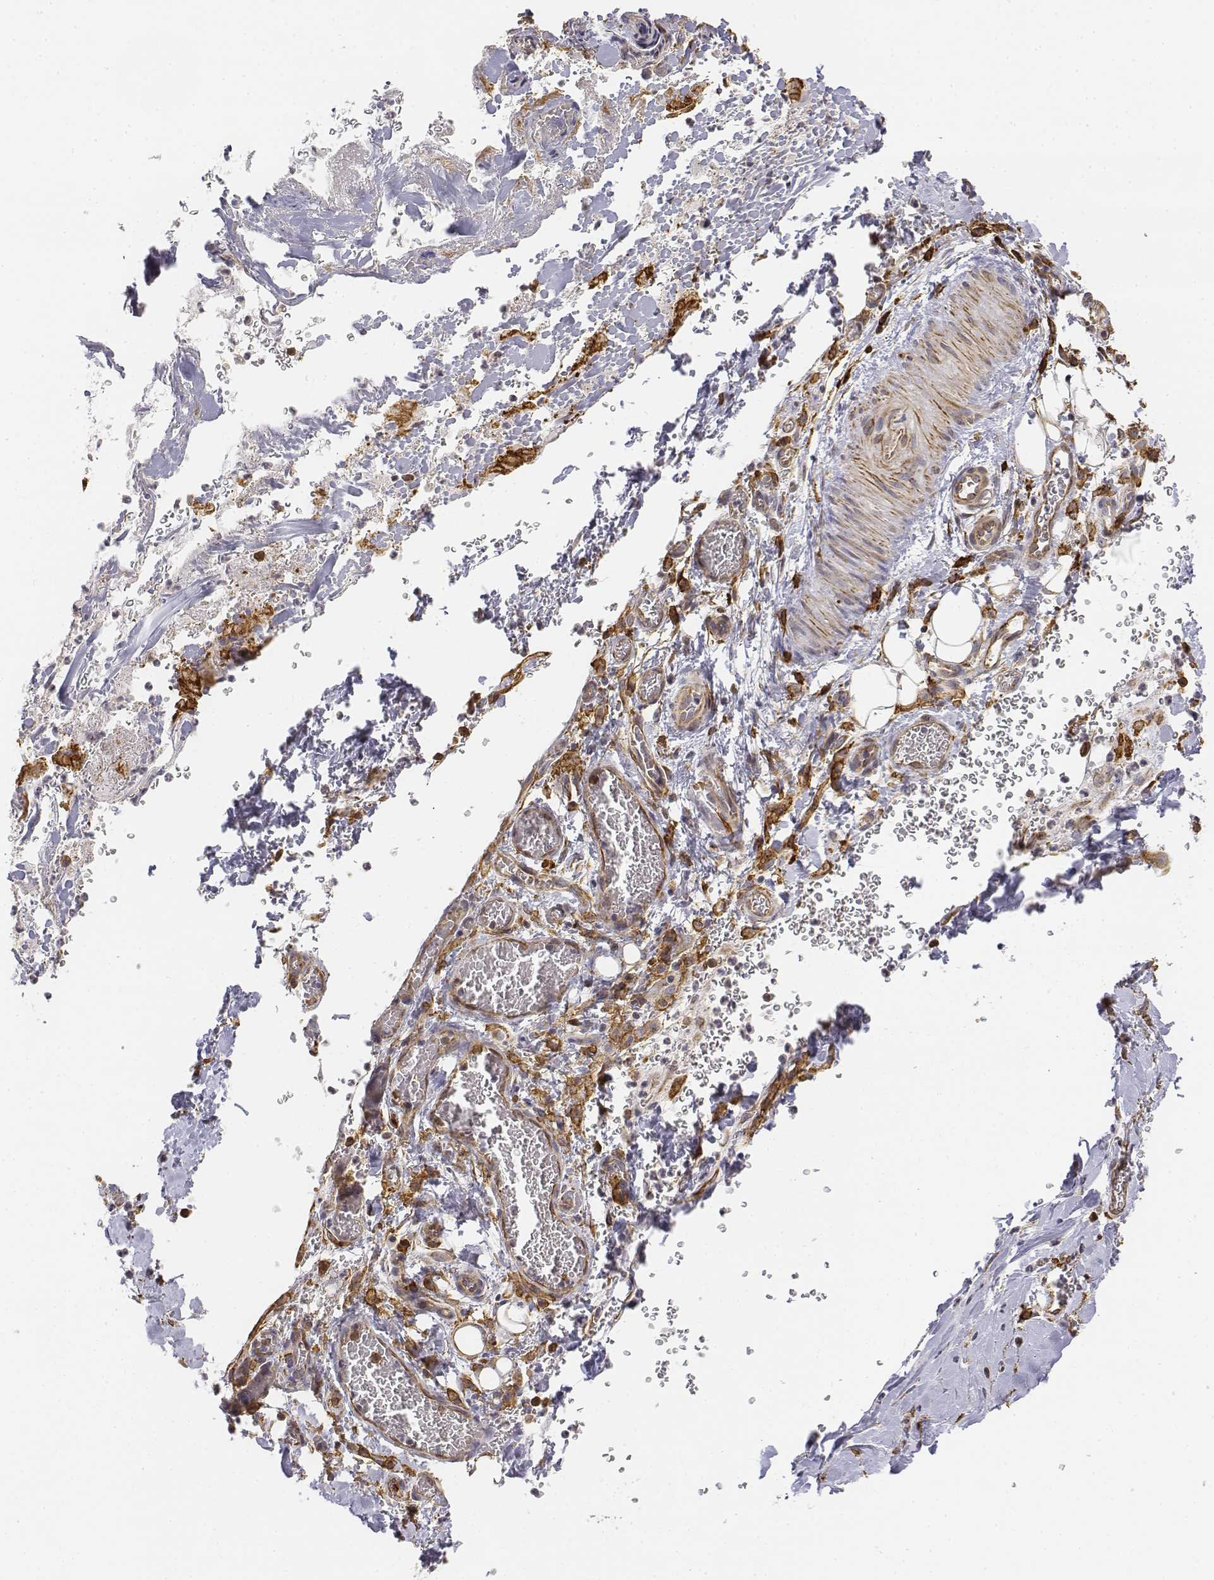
{"staining": {"intensity": "negative", "quantity": "none", "location": "none"}, "tissue": "stomach cancer", "cell_type": "Tumor cells", "image_type": "cancer", "snomed": [{"axis": "morphology", "description": "Normal tissue, NOS"}, {"axis": "morphology", "description": "Adenocarcinoma, NOS"}, {"axis": "topography", "description": "Esophagus"}, {"axis": "topography", "description": "Stomach, upper"}], "caption": "A high-resolution photomicrograph shows immunohistochemistry (IHC) staining of stomach cancer (adenocarcinoma), which displays no significant expression in tumor cells.", "gene": "CD14", "patient": {"sex": "male", "age": 74}}